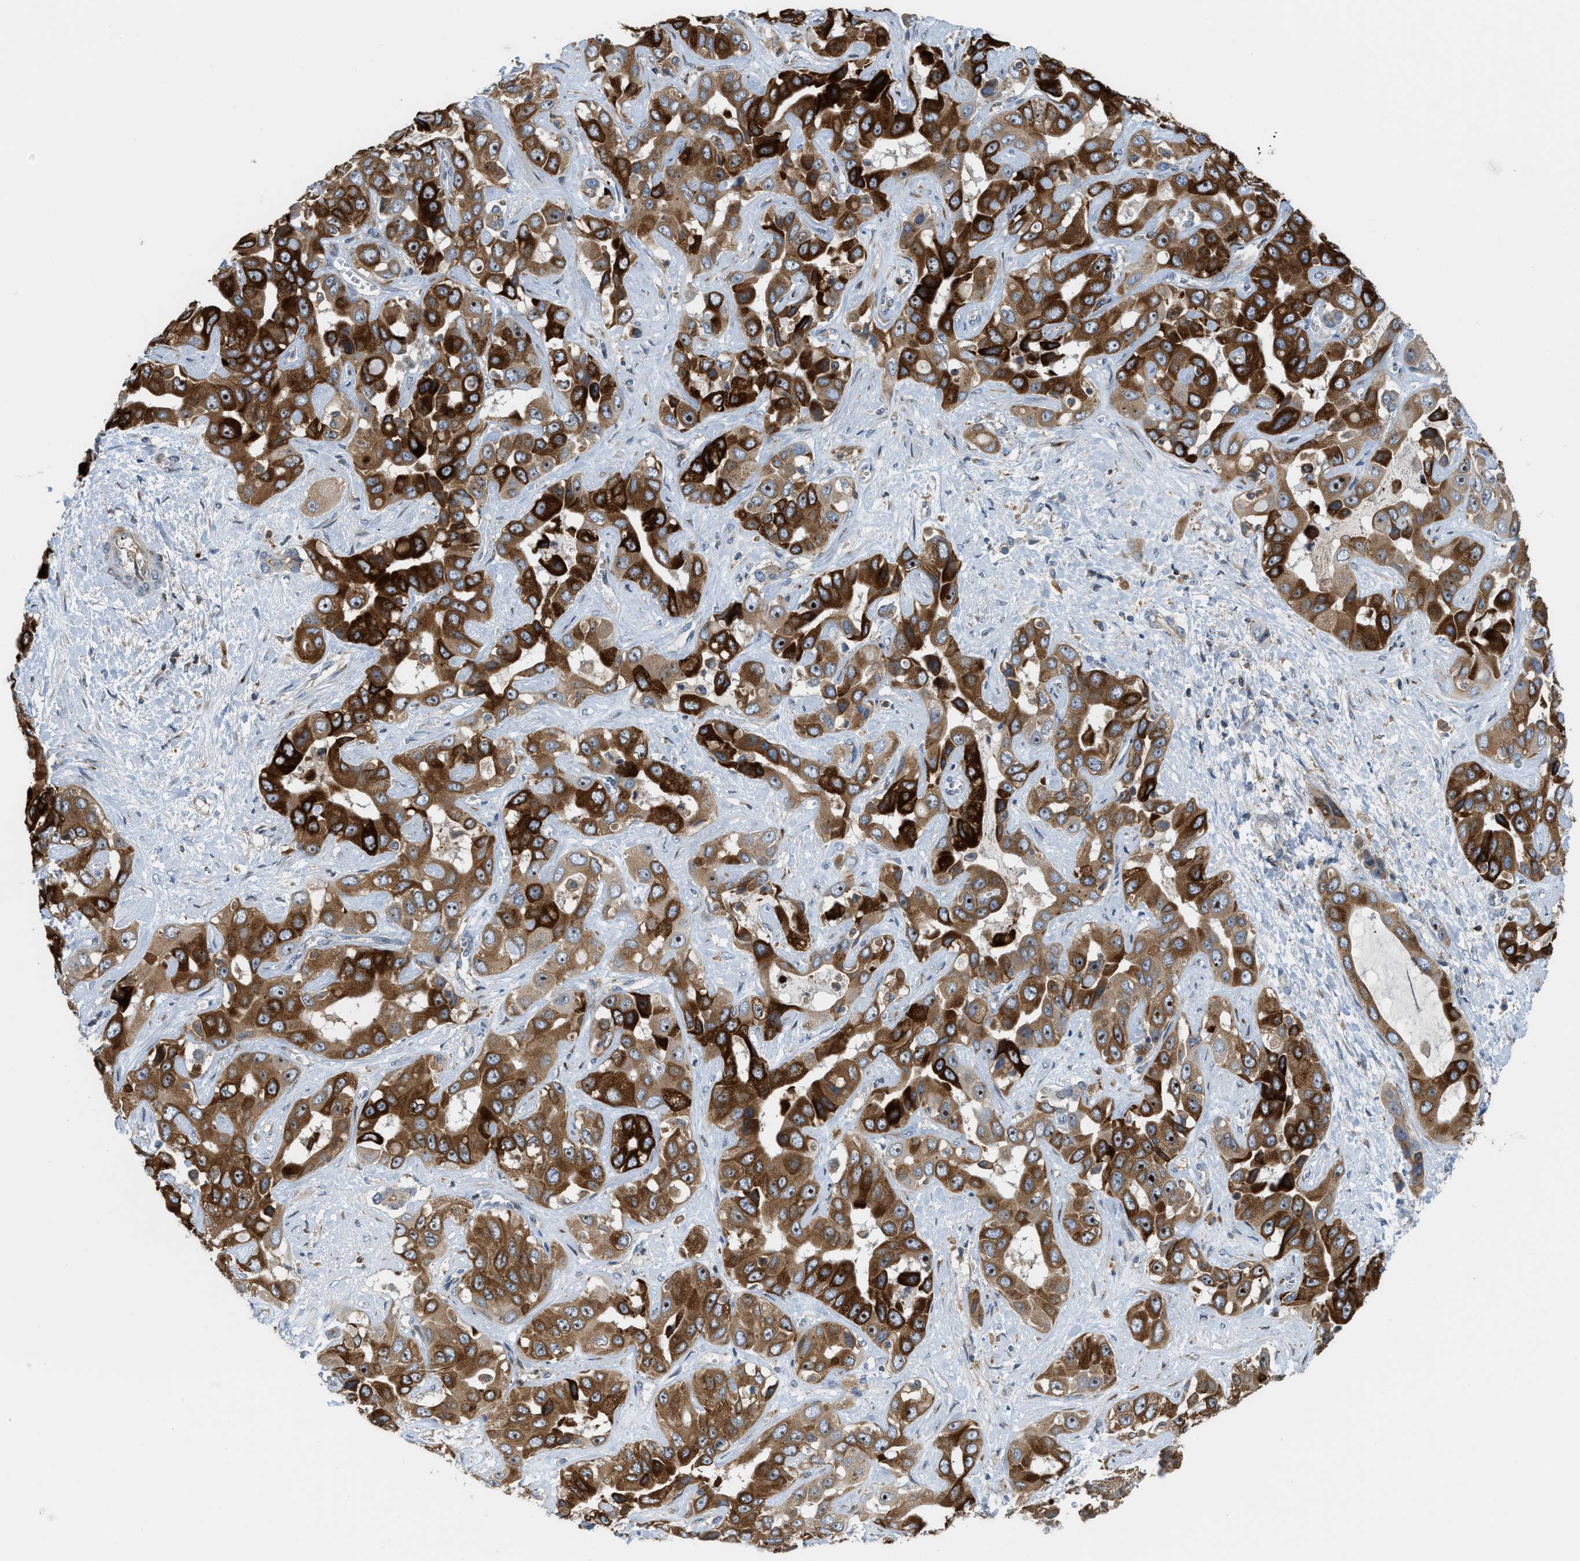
{"staining": {"intensity": "strong", "quantity": ">75%", "location": "cytoplasmic/membranous,nuclear"}, "tissue": "liver cancer", "cell_type": "Tumor cells", "image_type": "cancer", "snomed": [{"axis": "morphology", "description": "Cholangiocarcinoma"}, {"axis": "topography", "description": "Liver"}], "caption": "A brown stain highlights strong cytoplasmic/membranous and nuclear expression of a protein in human liver cholangiocarcinoma tumor cells. (IHC, brightfield microscopy, high magnification).", "gene": "DIPK1A", "patient": {"sex": "female", "age": 52}}